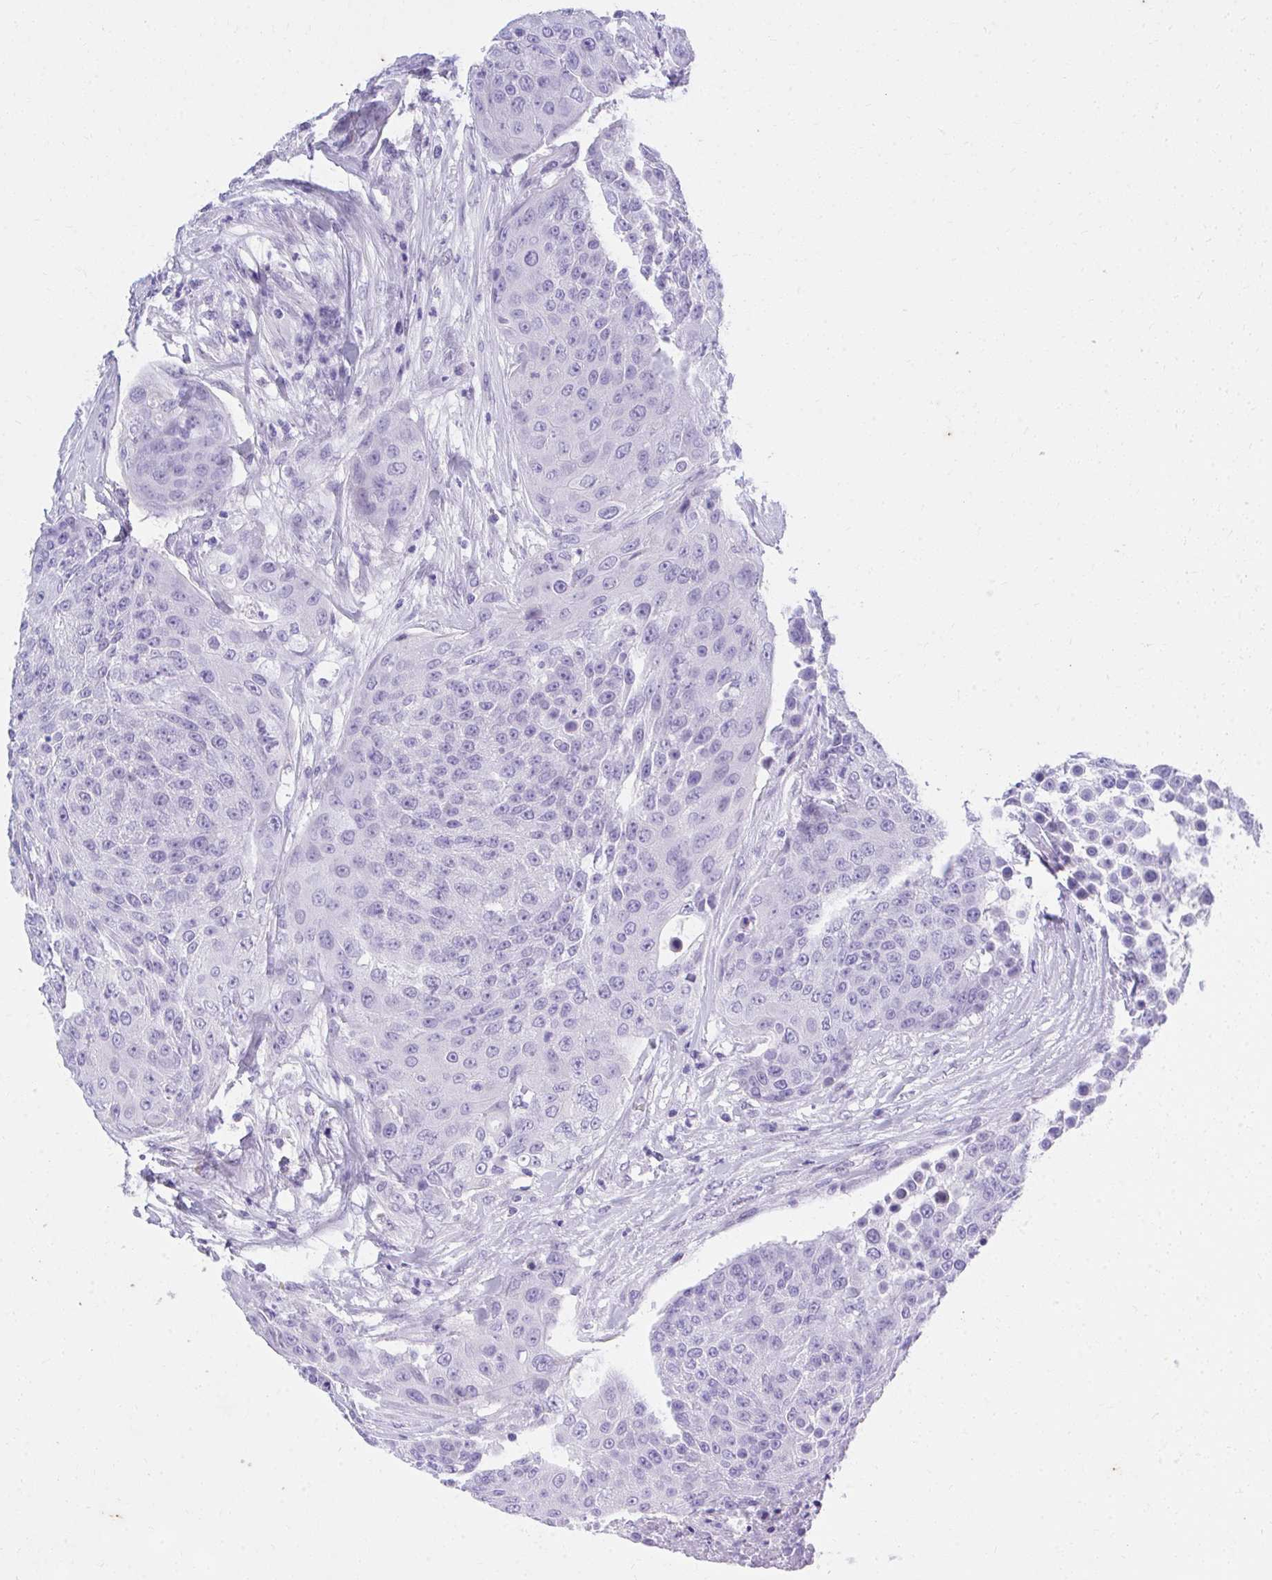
{"staining": {"intensity": "negative", "quantity": "none", "location": "none"}, "tissue": "urothelial cancer", "cell_type": "Tumor cells", "image_type": "cancer", "snomed": [{"axis": "morphology", "description": "Urothelial carcinoma, High grade"}, {"axis": "topography", "description": "Urinary bladder"}], "caption": "An immunohistochemistry (IHC) micrograph of urothelial cancer is shown. There is no staining in tumor cells of urothelial cancer.", "gene": "KLK1", "patient": {"sex": "female", "age": 63}}